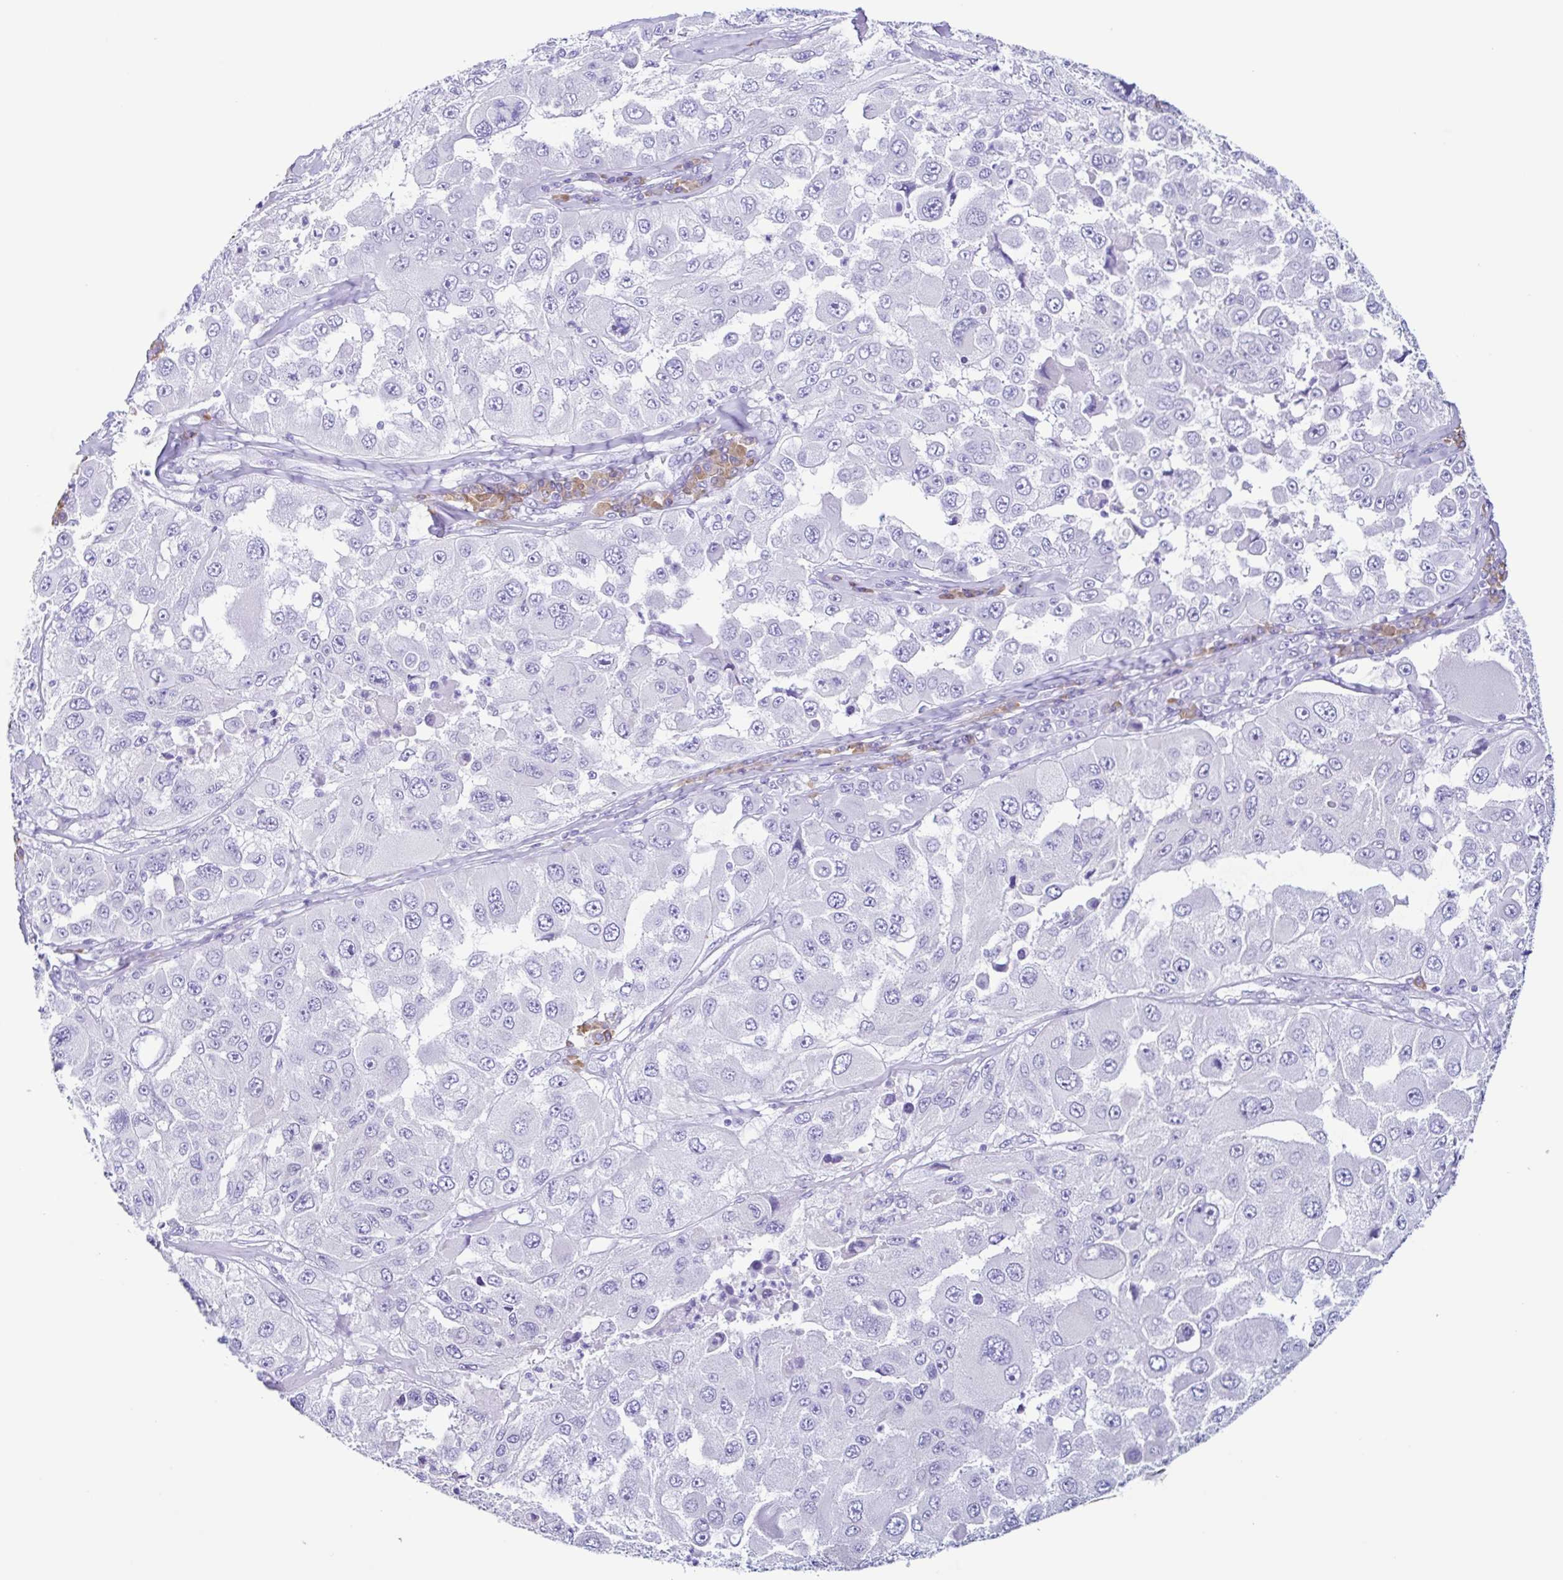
{"staining": {"intensity": "negative", "quantity": "none", "location": "none"}, "tissue": "melanoma", "cell_type": "Tumor cells", "image_type": "cancer", "snomed": [{"axis": "morphology", "description": "Malignant melanoma, Metastatic site"}, {"axis": "topography", "description": "Lymph node"}], "caption": "Tumor cells show no significant staining in malignant melanoma (metastatic site).", "gene": "PIGF", "patient": {"sex": "male", "age": 62}}